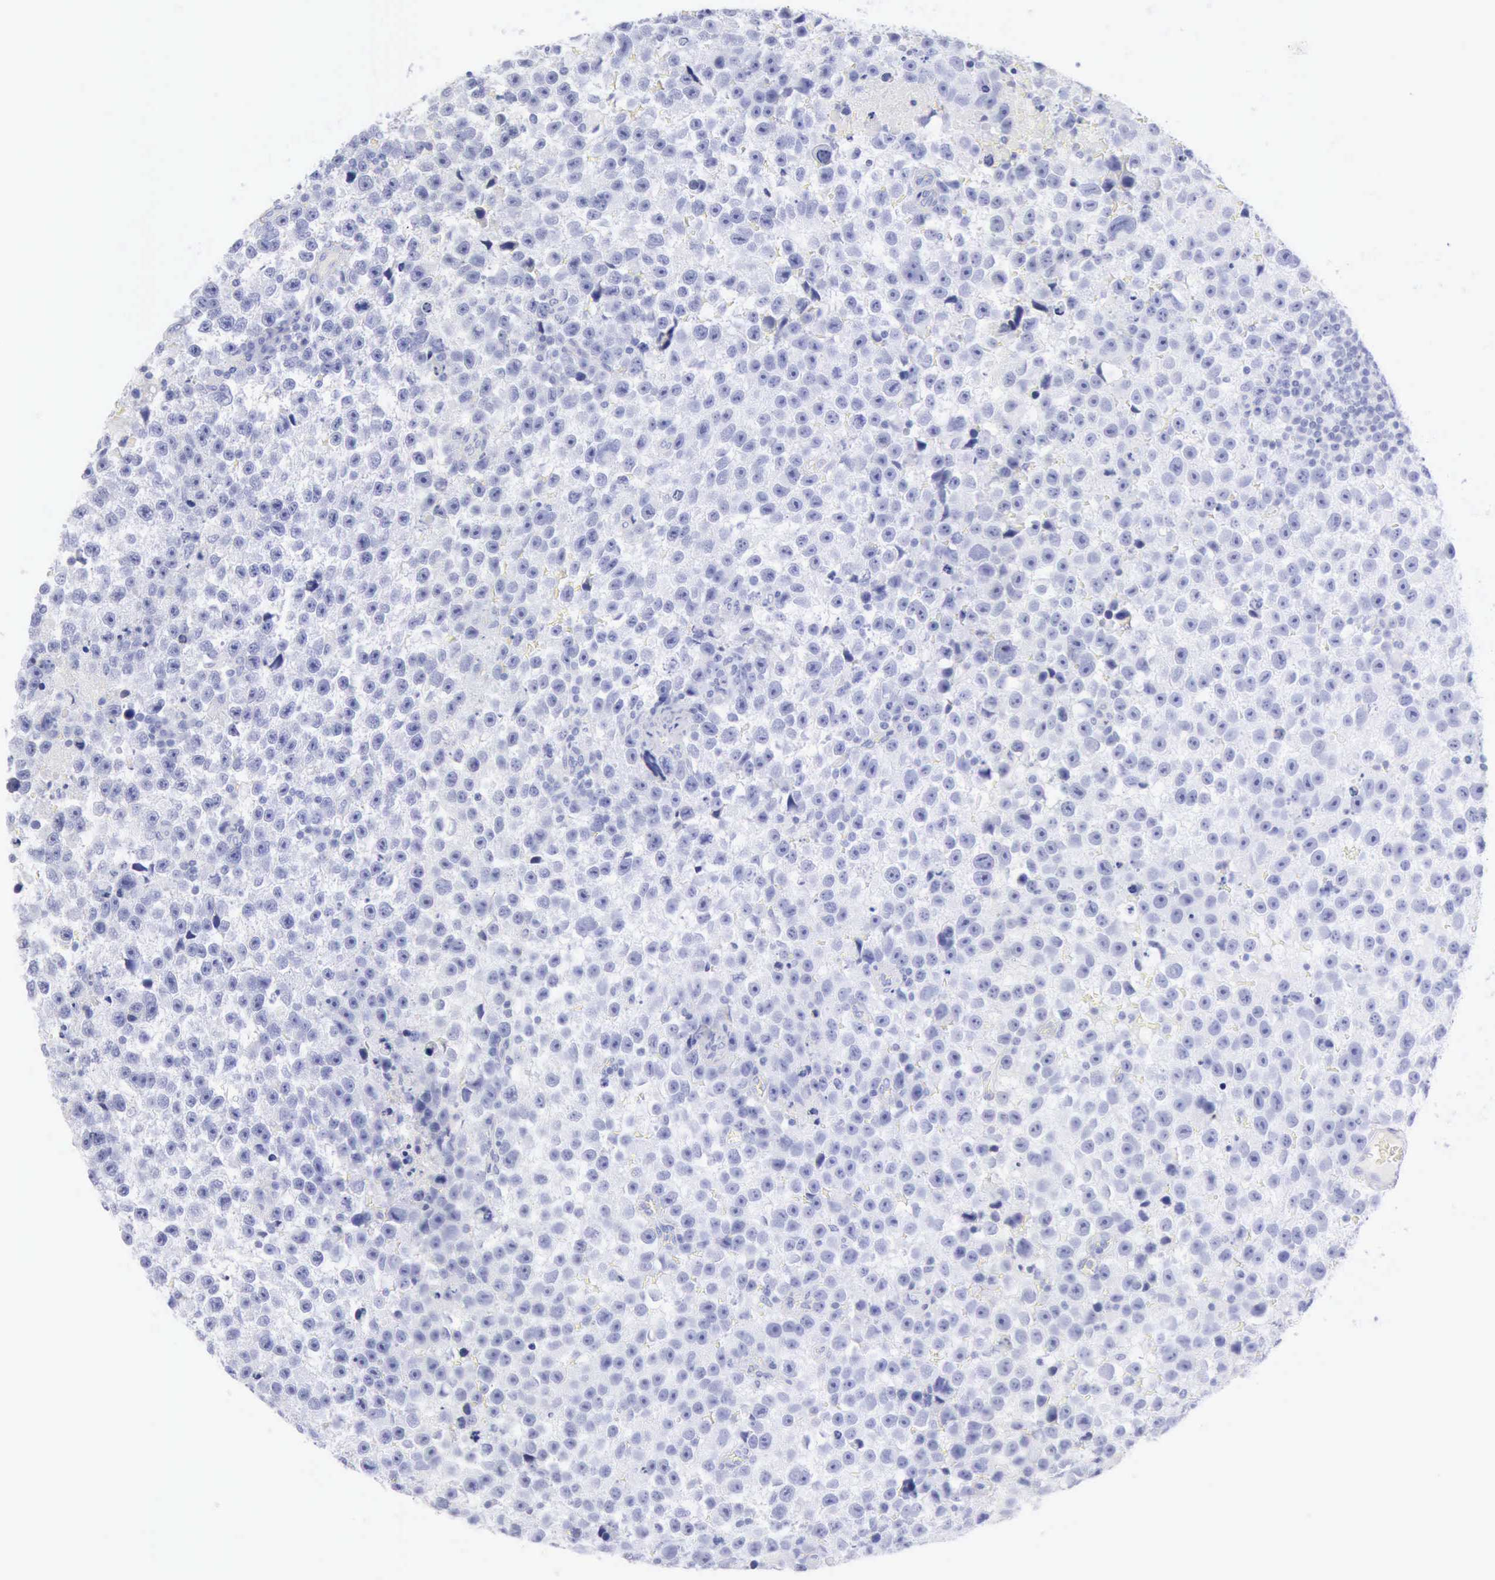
{"staining": {"intensity": "negative", "quantity": "none", "location": "none"}, "tissue": "testis cancer", "cell_type": "Tumor cells", "image_type": "cancer", "snomed": [{"axis": "morphology", "description": "Seminoma, NOS"}, {"axis": "topography", "description": "Testis"}], "caption": "Testis cancer was stained to show a protein in brown. There is no significant positivity in tumor cells.", "gene": "KRT5", "patient": {"sex": "male", "age": 33}}